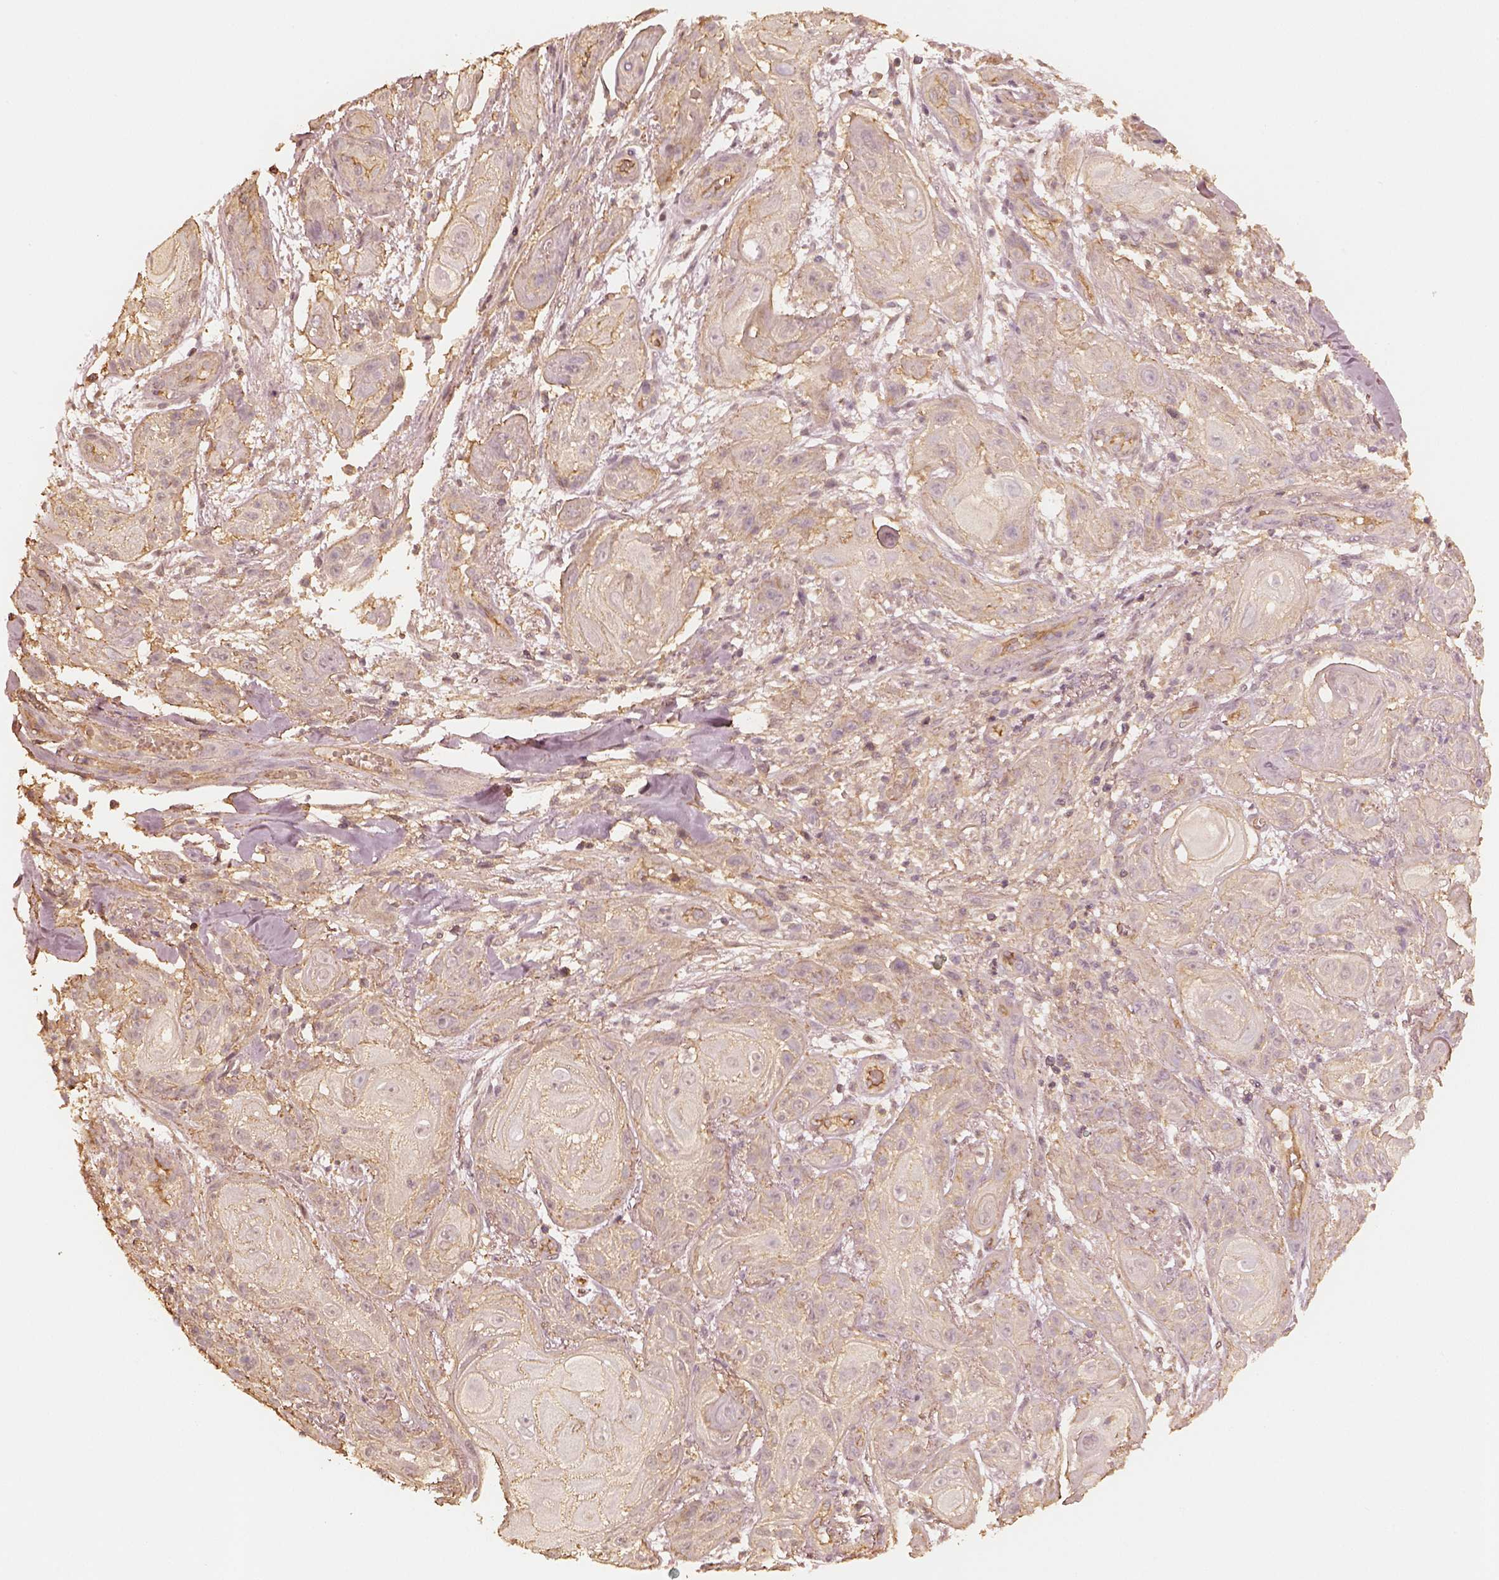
{"staining": {"intensity": "weak", "quantity": "25%-75%", "location": "cytoplasmic/membranous"}, "tissue": "skin cancer", "cell_type": "Tumor cells", "image_type": "cancer", "snomed": [{"axis": "morphology", "description": "Squamous cell carcinoma, NOS"}, {"axis": "topography", "description": "Skin"}], "caption": "The histopathology image reveals staining of skin cancer (squamous cell carcinoma), revealing weak cytoplasmic/membranous protein staining (brown color) within tumor cells.", "gene": "WDR7", "patient": {"sex": "male", "age": 62}}